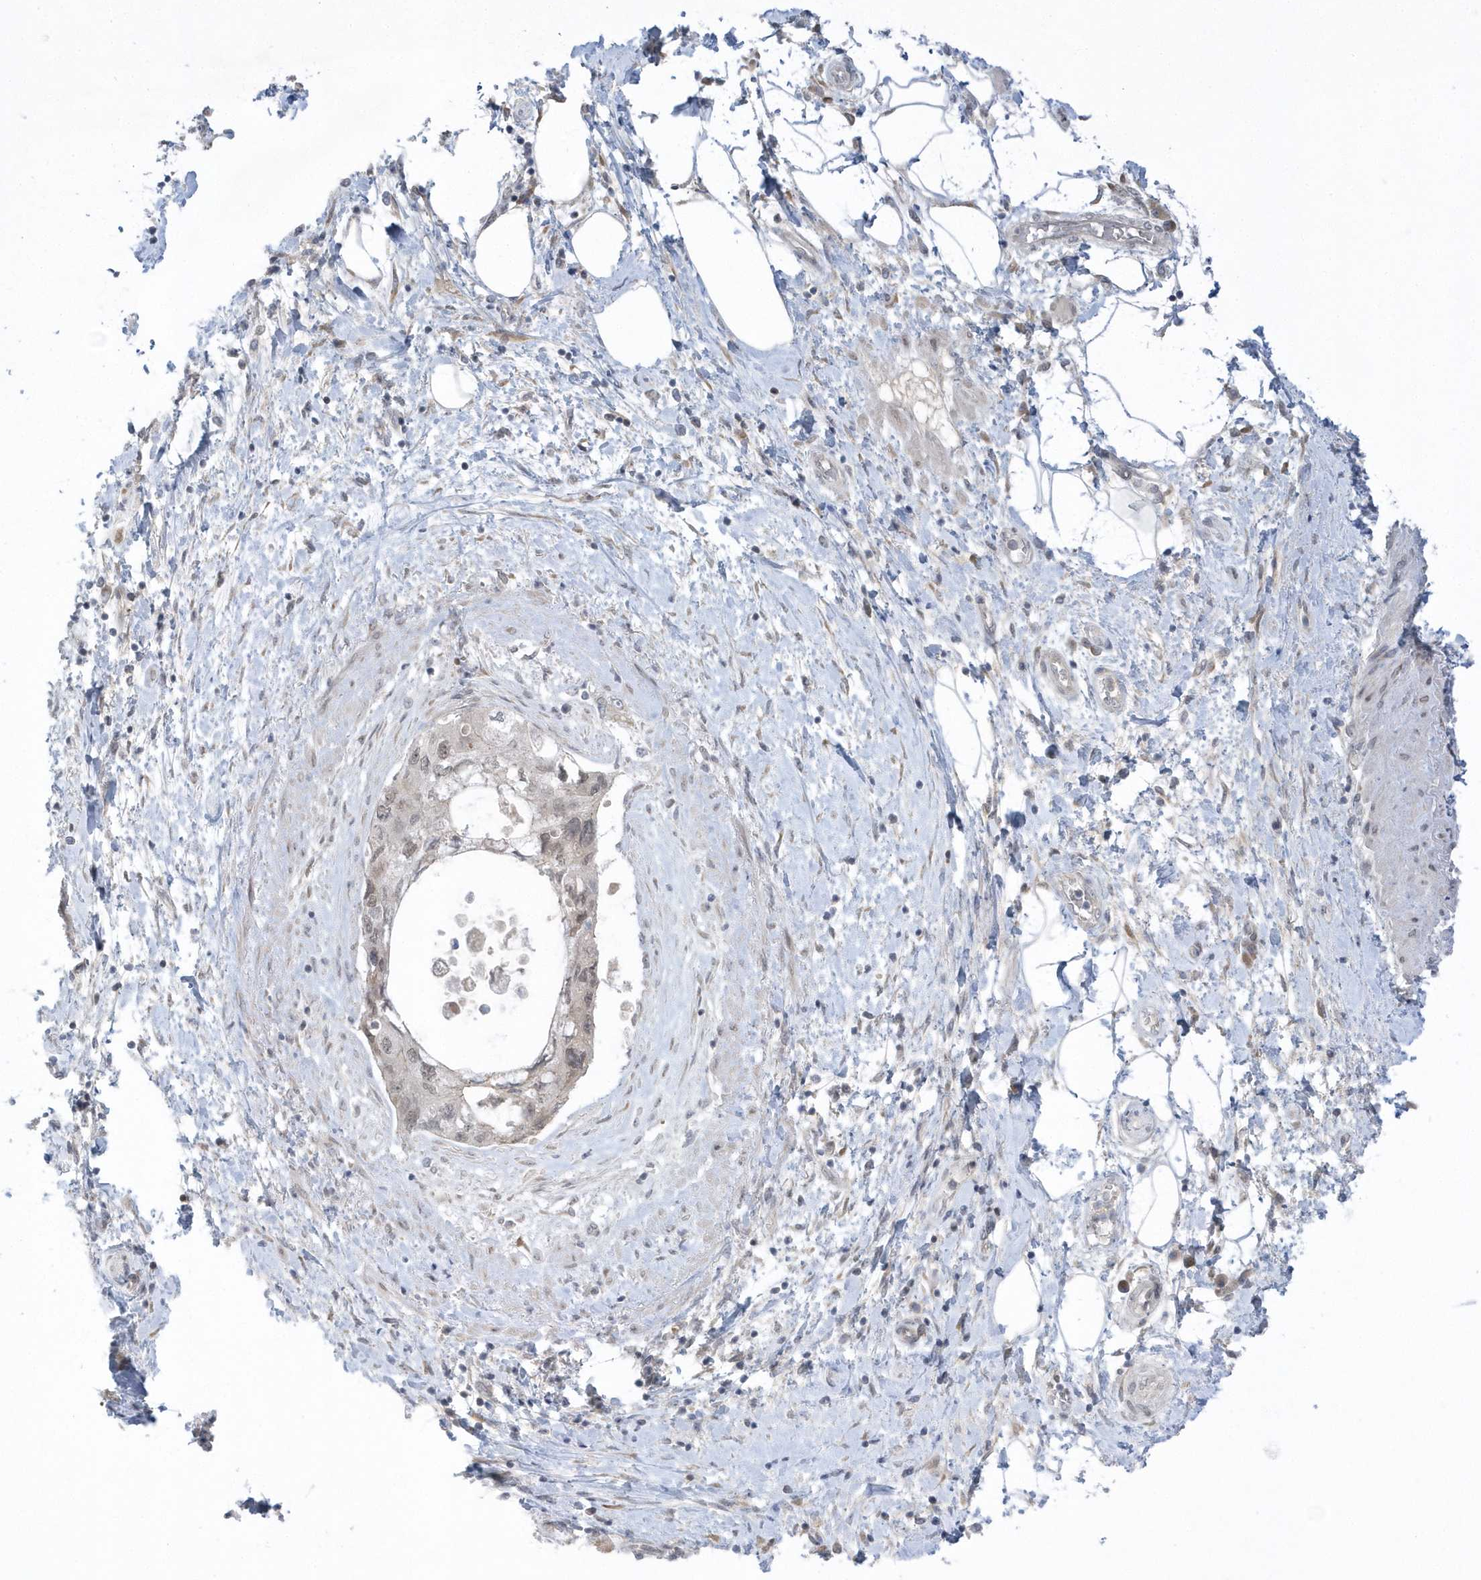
{"staining": {"intensity": "weak", "quantity": "25%-75%", "location": "nuclear"}, "tissue": "pancreatic cancer", "cell_type": "Tumor cells", "image_type": "cancer", "snomed": [{"axis": "morphology", "description": "Adenocarcinoma, NOS"}, {"axis": "topography", "description": "Pancreas"}], "caption": "Immunohistochemistry (IHC) micrograph of human pancreatic adenocarcinoma stained for a protein (brown), which demonstrates low levels of weak nuclear expression in about 25%-75% of tumor cells.", "gene": "ZC3H12D", "patient": {"sex": "female", "age": 73}}